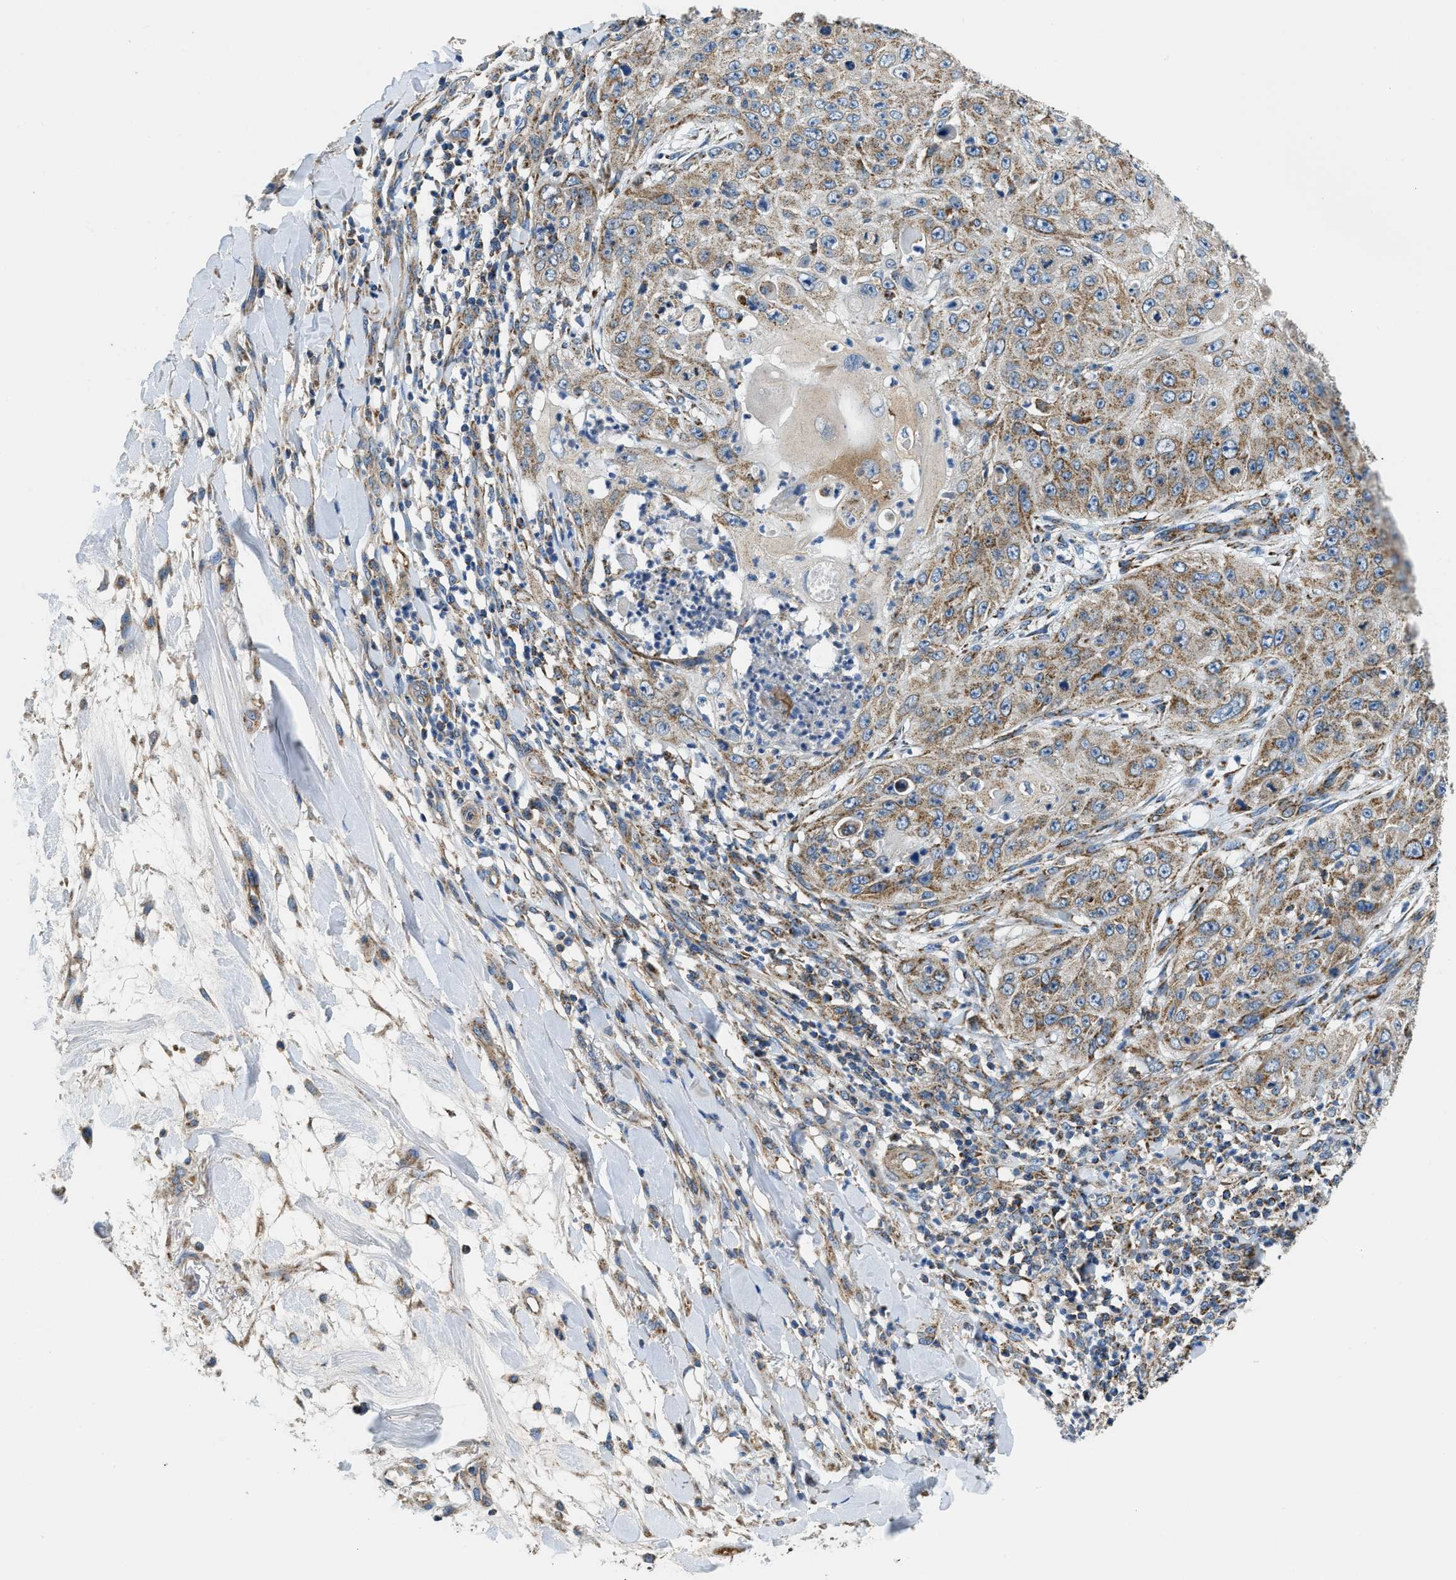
{"staining": {"intensity": "moderate", "quantity": ">75%", "location": "cytoplasmic/membranous"}, "tissue": "skin cancer", "cell_type": "Tumor cells", "image_type": "cancer", "snomed": [{"axis": "morphology", "description": "Squamous cell carcinoma, NOS"}, {"axis": "topography", "description": "Skin"}], "caption": "Moderate cytoplasmic/membranous protein expression is present in about >75% of tumor cells in squamous cell carcinoma (skin).", "gene": "STK33", "patient": {"sex": "female", "age": 80}}